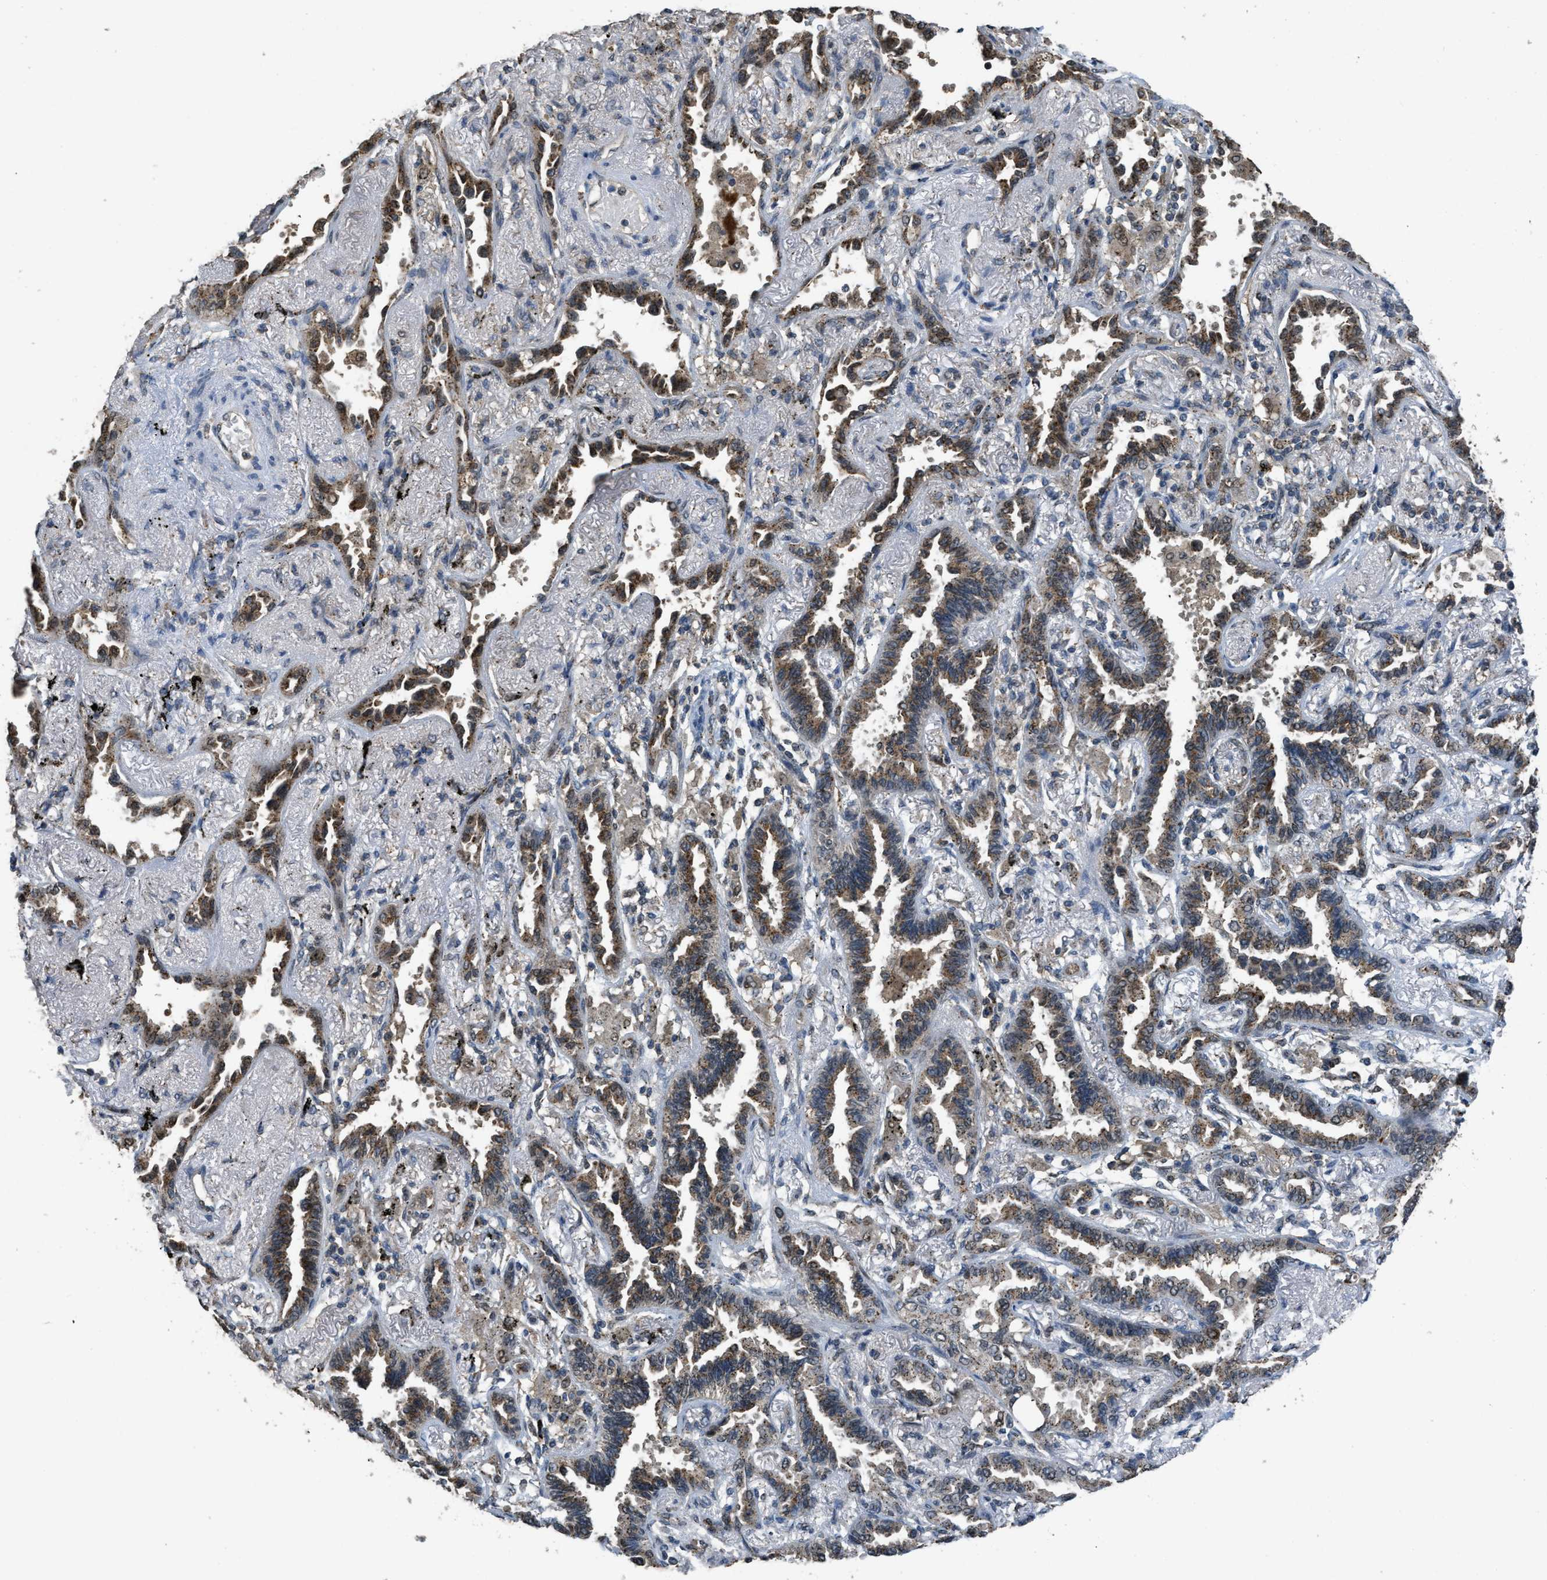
{"staining": {"intensity": "moderate", "quantity": ">75%", "location": "cytoplasmic/membranous"}, "tissue": "lung cancer", "cell_type": "Tumor cells", "image_type": "cancer", "snomed": [{"axis": "morphology", "description": "Adenocarcinoma, NOS"}, {"axis": "topography", "description": "Lung"}], "caption": "Immunohistochemical staining of lung adenocarcinoma demonstrates moderate cytoplasmic/membranous protein staining in about >75% of tumor cells.", "gene": "IPO7", "patient": {"sex": "male", "age": 59}}